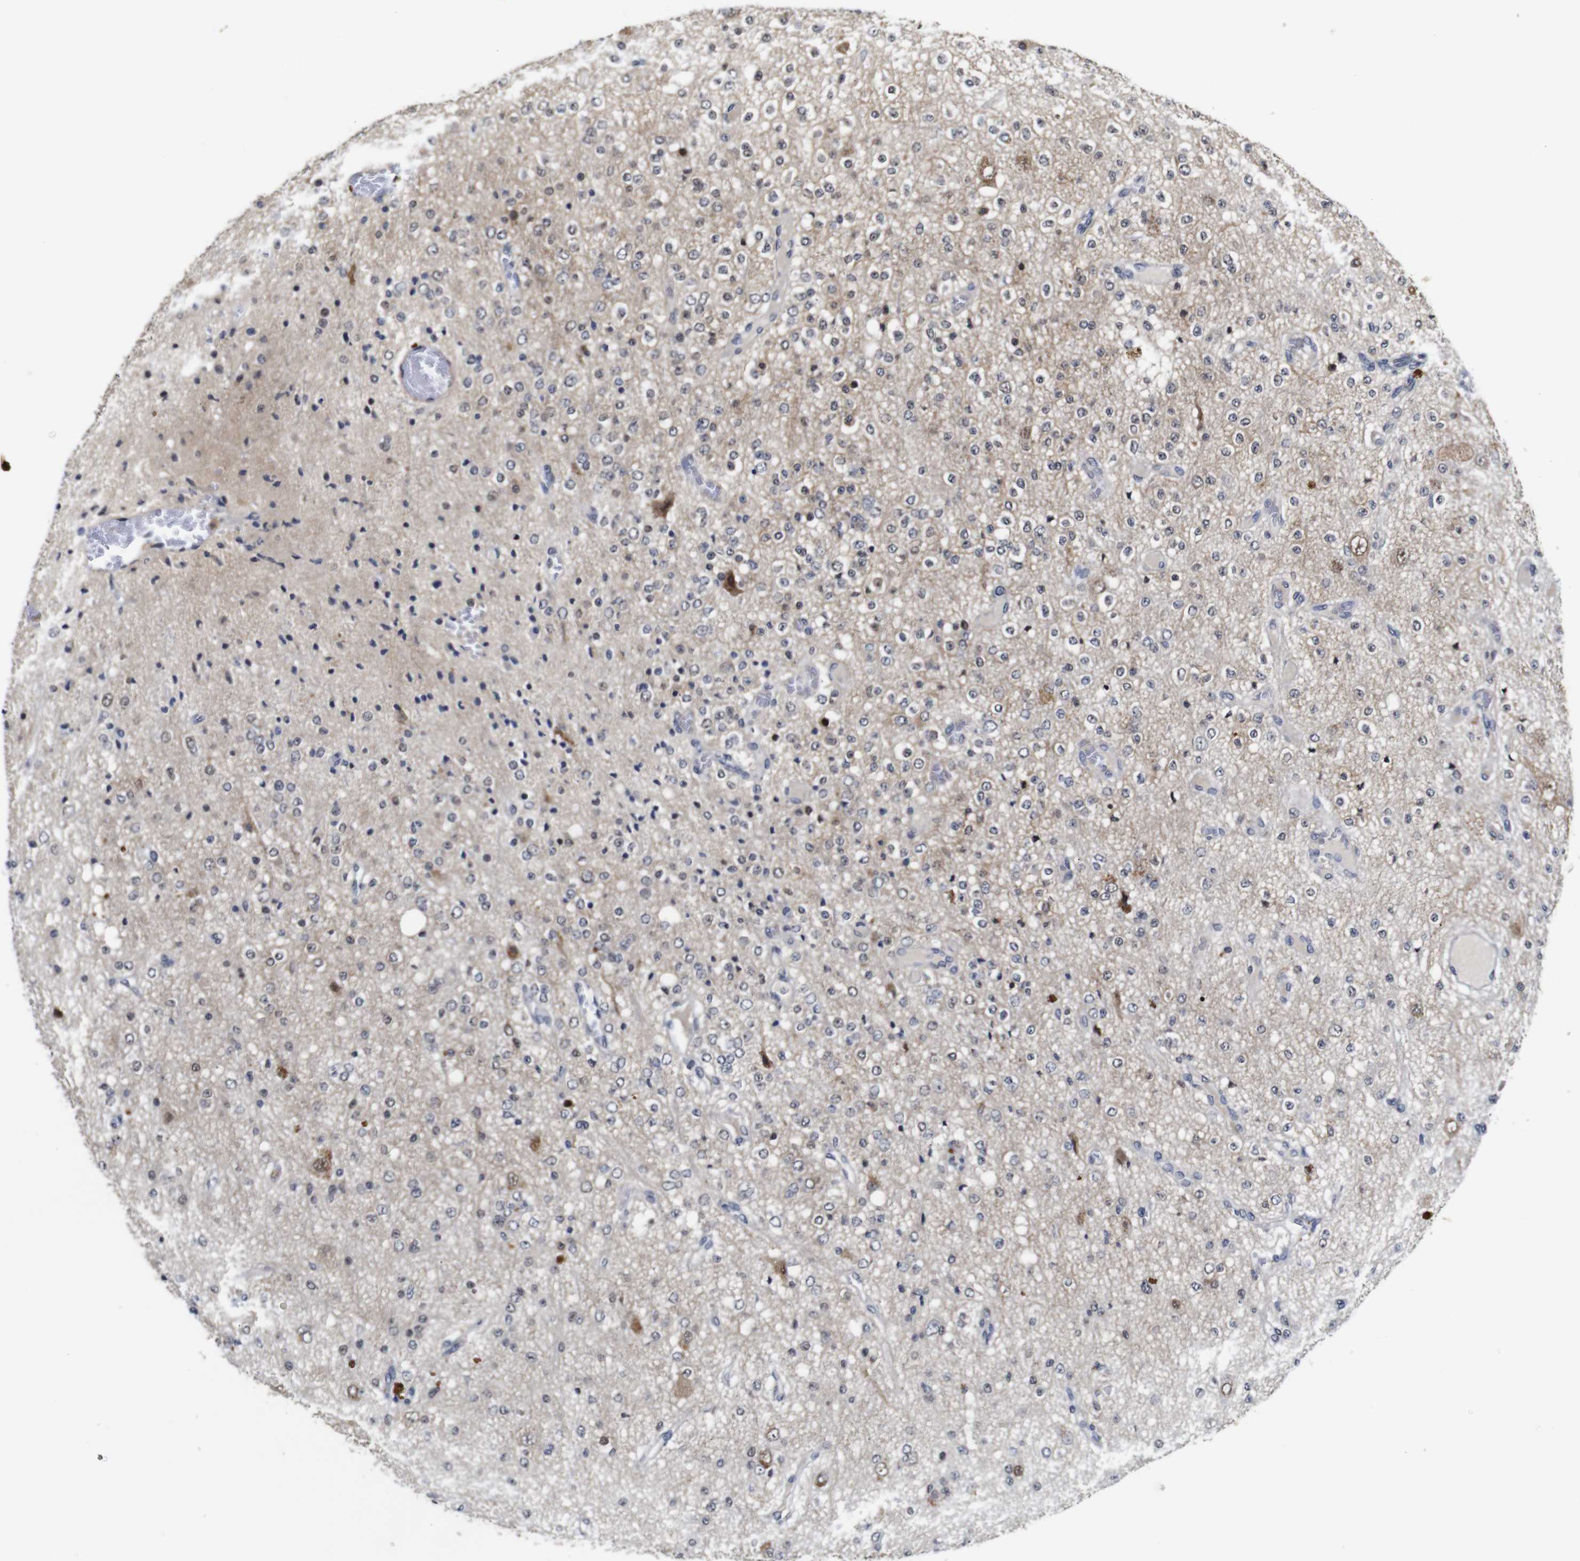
{"staining": {"intensity": "weak", "quantity": "<25%", "location": "nuclear"}, "tissue": "glioma", "cell_type": "Tumor cells", "image_type": "cancer", "snomed": [{"axis": "morphology", "description": "Glioma, malignant, Low grade"}, {"axis": "topography", "description": "Brain"}], "caption": "Image shows no protein positivity in tumor cells of glioma tissue.", "gene": "NTRK3", "patient": {"sex": "male", "age": 38}}